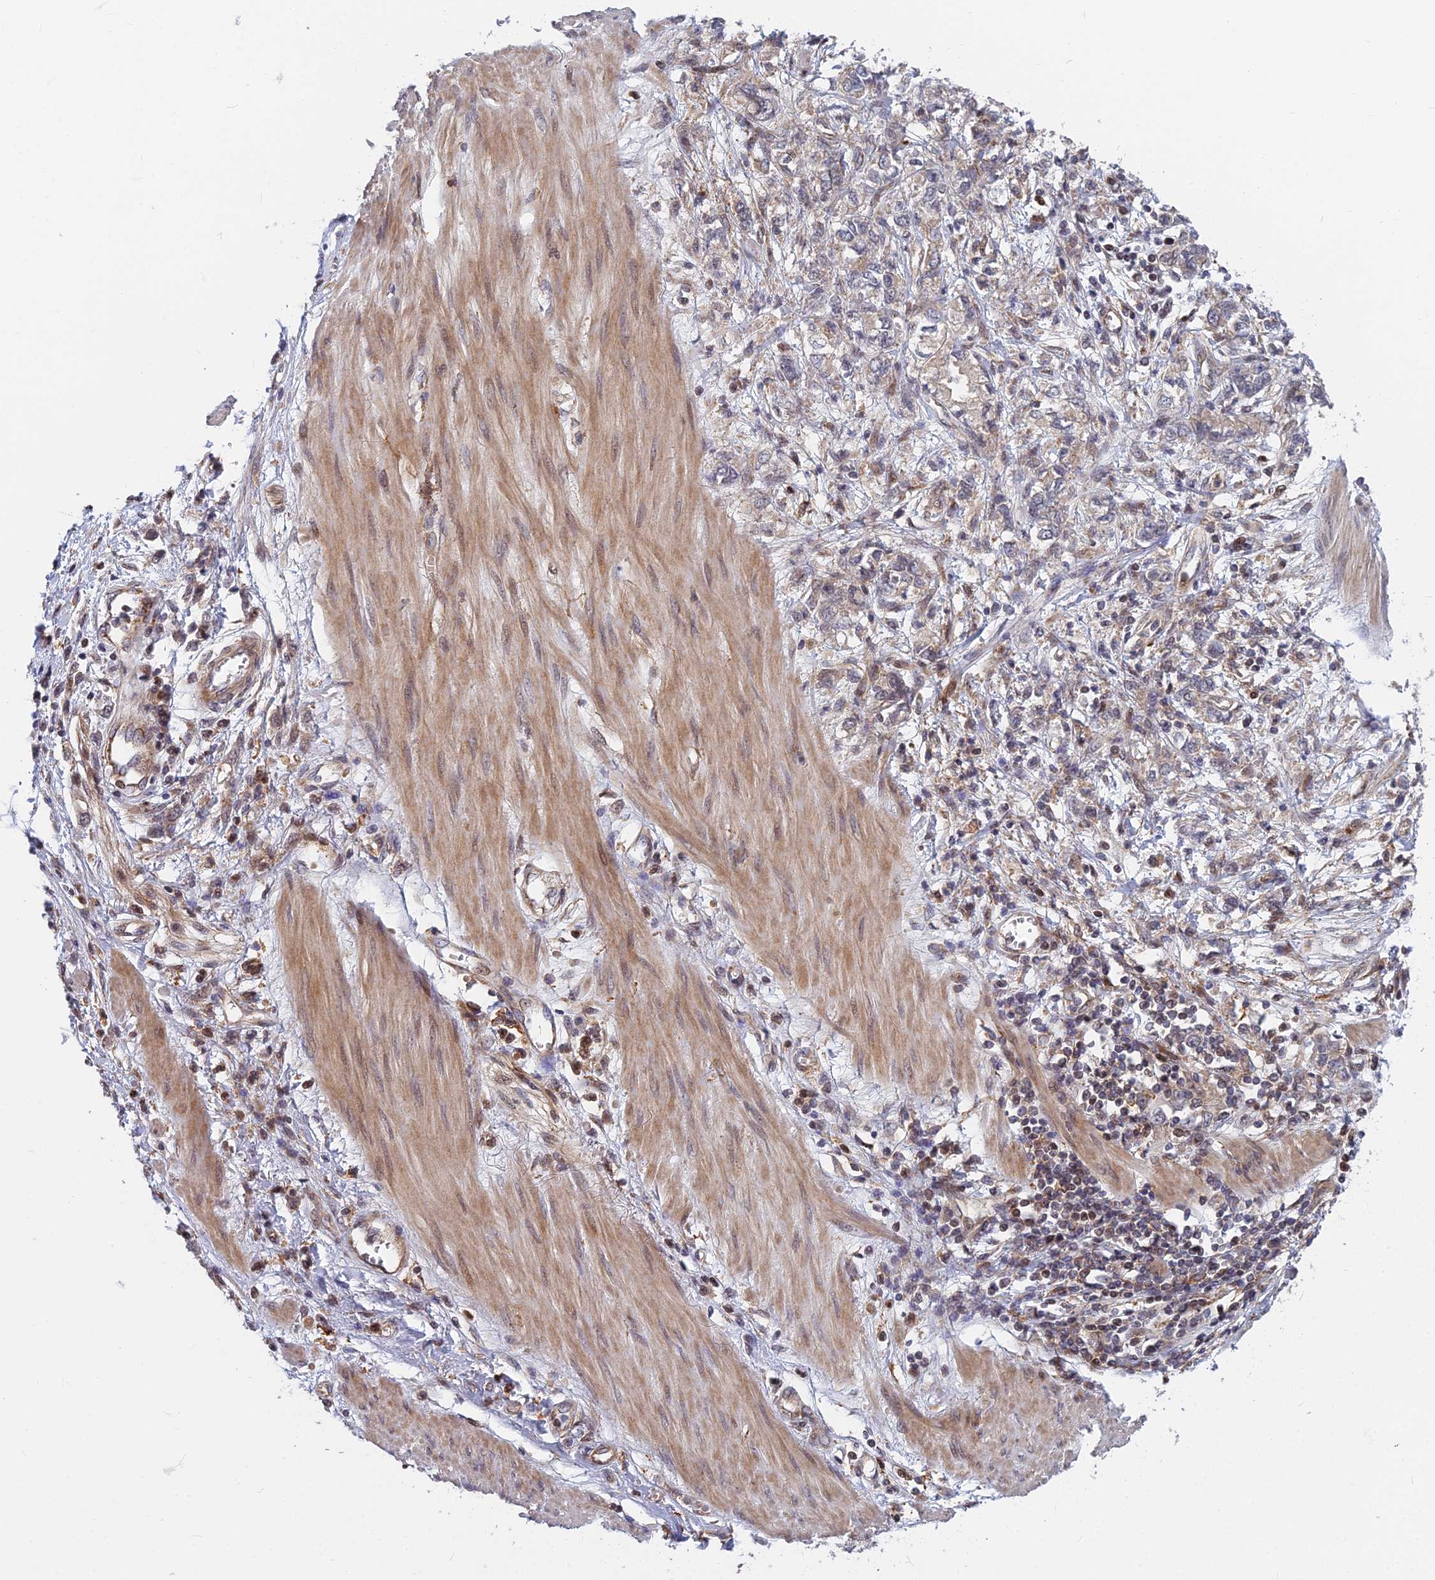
{"staining": {"intensity": "weak", "quantity": "<25%", "location": "cytoplasmic/membranous"}, "tissue": "stomach cancer", "cell_type": "Tumor cells", "image_type": "cancer", "snomed": [{"axis": "morphology", "description": "Adenocarcinoma, NOS"}, {"axis": "topography", "description": "Stomach"}], "caption": "Immunohistochemical staining of stomach adenocarcinoma reveals no significant expression in tumor cells. Brightfield microscopy of immunohistochemistry (IHC) stained with DAB (3,3'-diaminobenzidine) (brown) and hematoxylin (blue), captured at high magnification.", "gene": "COMMD2", "patient": {"sex": "female", "age": 76}}